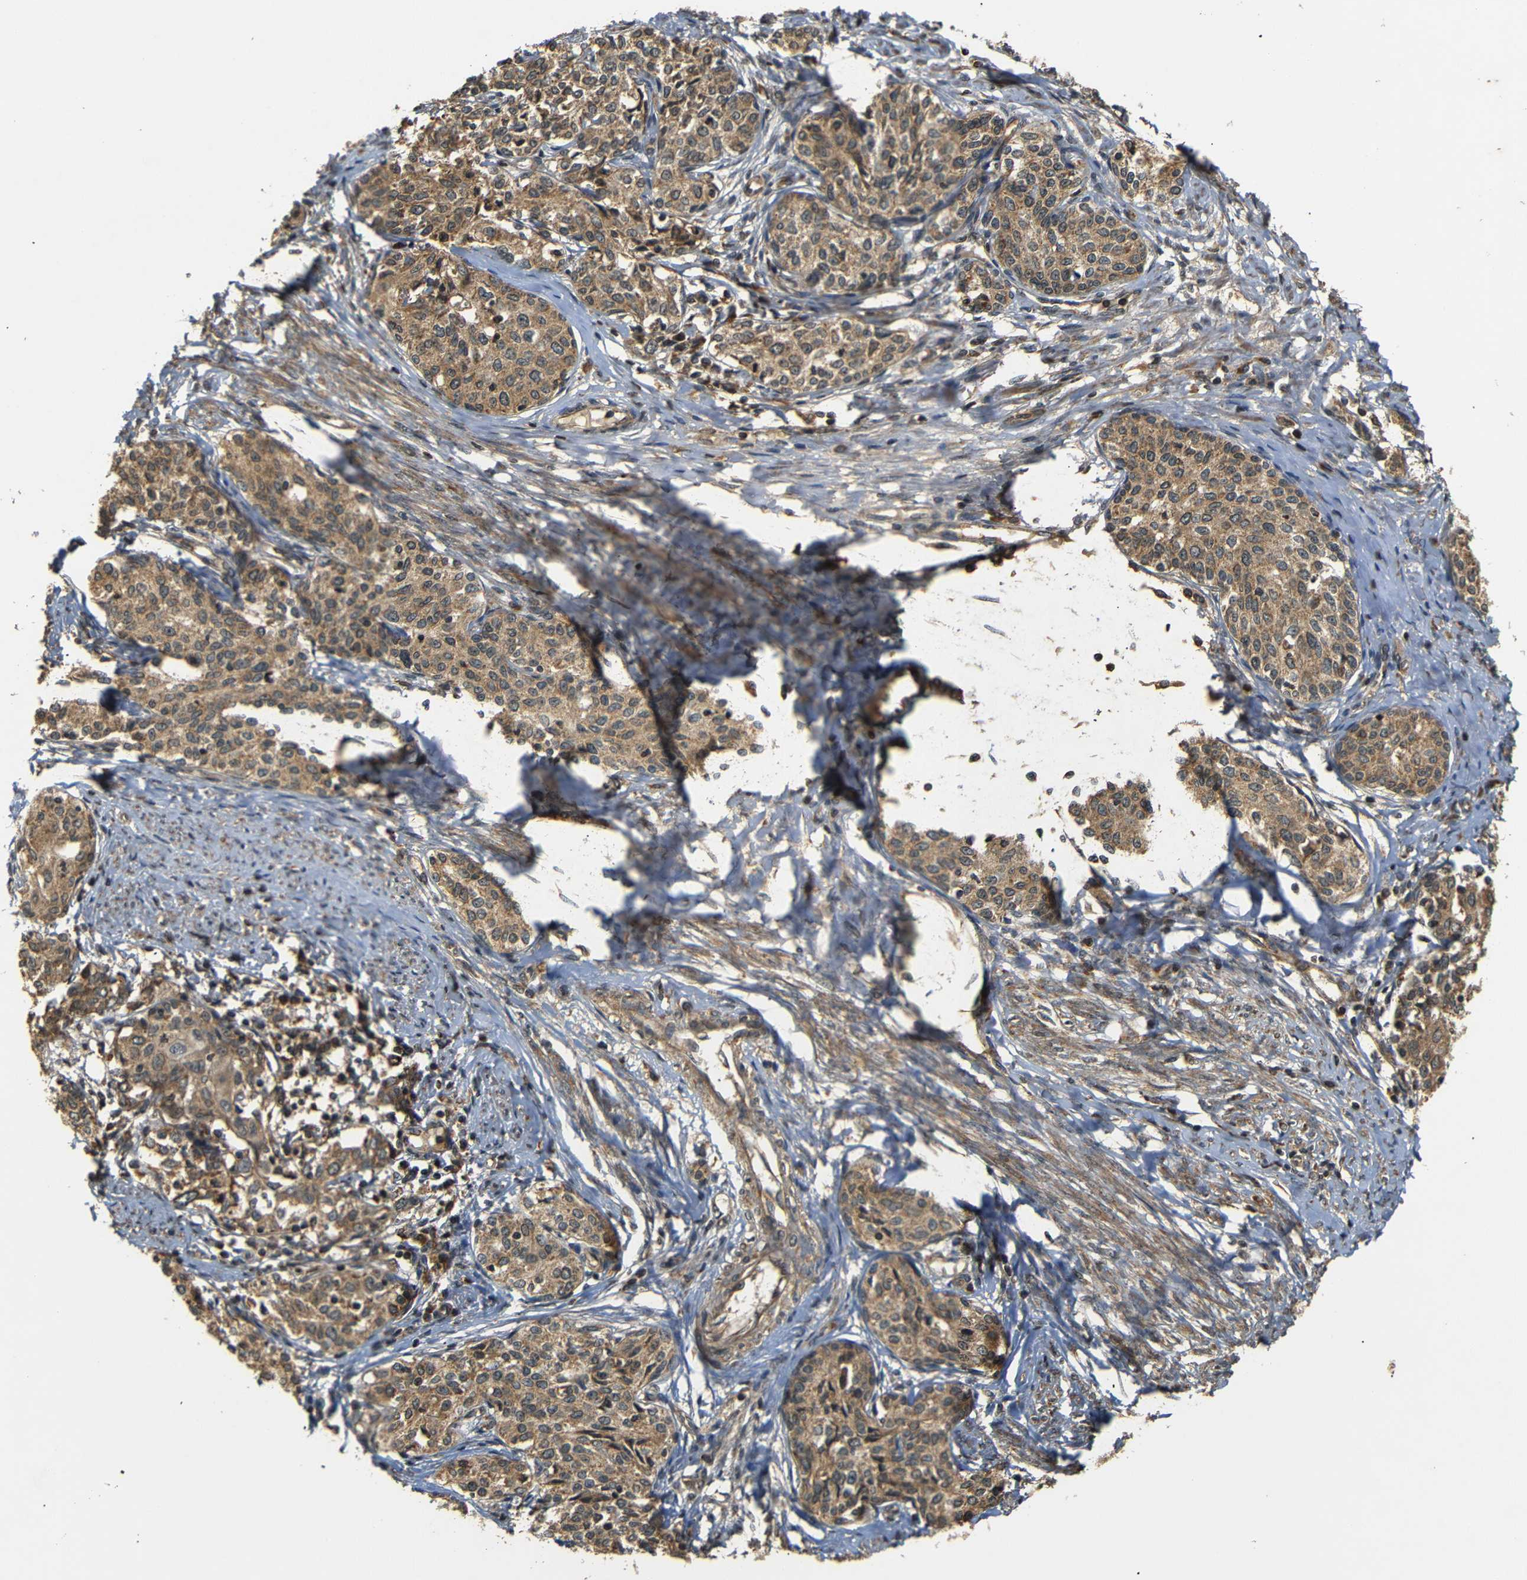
{"staining": {"intensity": "moderate", "quantity": ">75%", "location": "cytoplasmic/membranous"}, "tissue": "cervical cancer", "cell_type": "Tumor cells", "image_type": "cancer", "snomed": [{"axis": "morphology", "description": "Squamous cell carcinoma, NOS"}, {"axis": "morphology", "description": "Adenocarcinoma, NOS"}, {"axis": "topography", "description": "Cervix"}], "caption": "A medium amount of moderate cytoplasmic/membranous expression is seen in approximately >75% of tumor cells in cervical cancer tissue.", "gene": "TANK", "patient": {"sex": "female", "age": 52}}